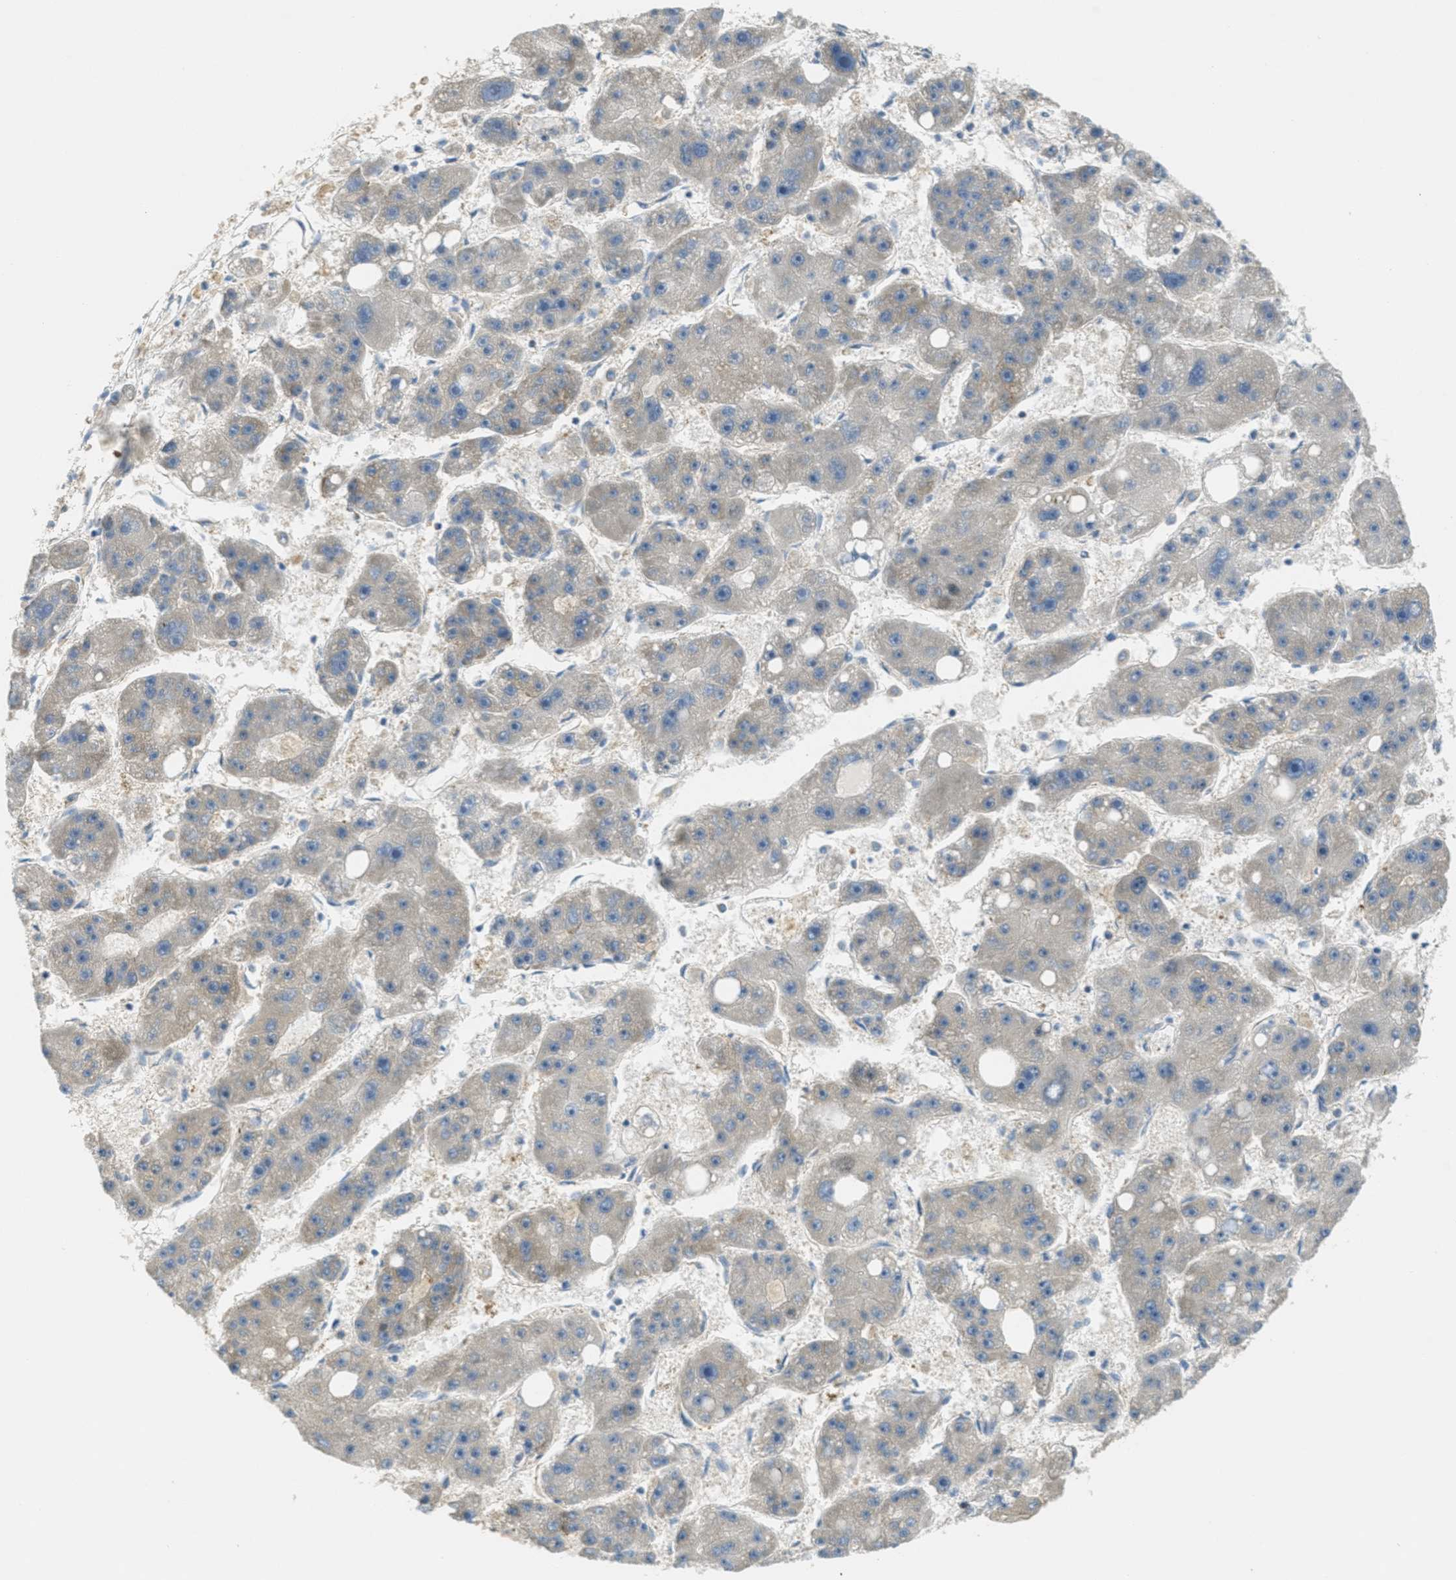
{"staining": {"intensity": "weak", "quantity": "<25%", "location": "cytoplasmic/membranous"}, "tissue": "liver cancer", "cell_type": "Tumor cells", "image_type": "cancer", "snomed": [{"axis": "morphology", "description": "Carcinoma, Hepatocellular, NOS"}, {"axis": "topography", "description": "Liver"}], "caption": "Immunohistochemistry (IHC) histopathology image of human hepatocellular carcinoma (liver) stained for a protein (brown), which demonstrates no staining in tumor cells. (Brightfield microscopy of DAB IHC at high magnification).", "gene": "JCAD", "patient": {"sex": "female", "age": 61}}